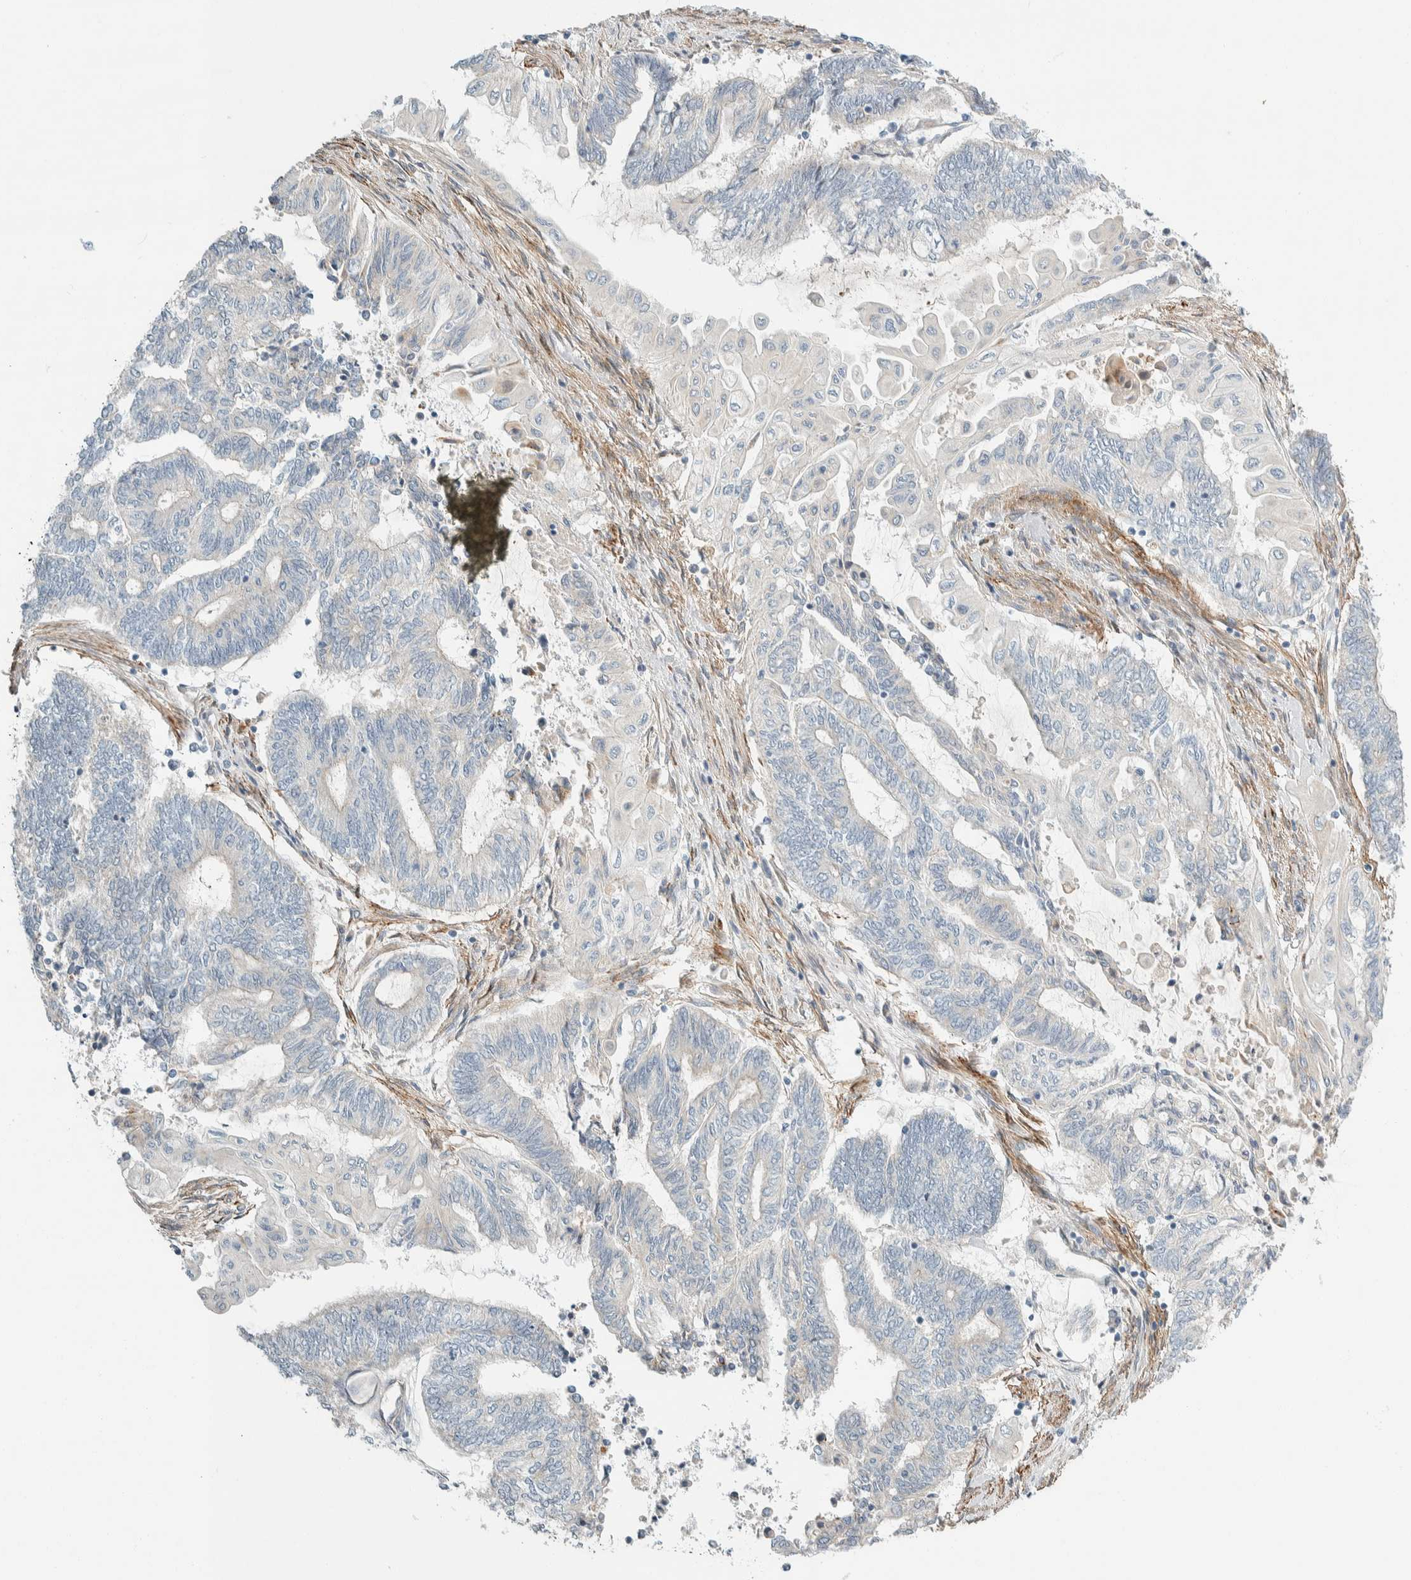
{"staining": {"intensity": "negative", "quantity": "none", "location": "none"}, "tissue": "endometrial cancer", "cell_type": "Tumor cells", "image_type": "cancer", "snomed": [{"axis": "morphology", "description": "Adenocarcinoma, NOS"}, {"axis": "topography", "description": "Uterus"}, {"axis": "topography", "description": "Endometrium"}], "caption": "Micrograph shows no protein expression in tumor cells of adenocarcinoma (endometrial) tissue.", "gene": "CDR2", "patient": {"sex": "female", "age": 70}}